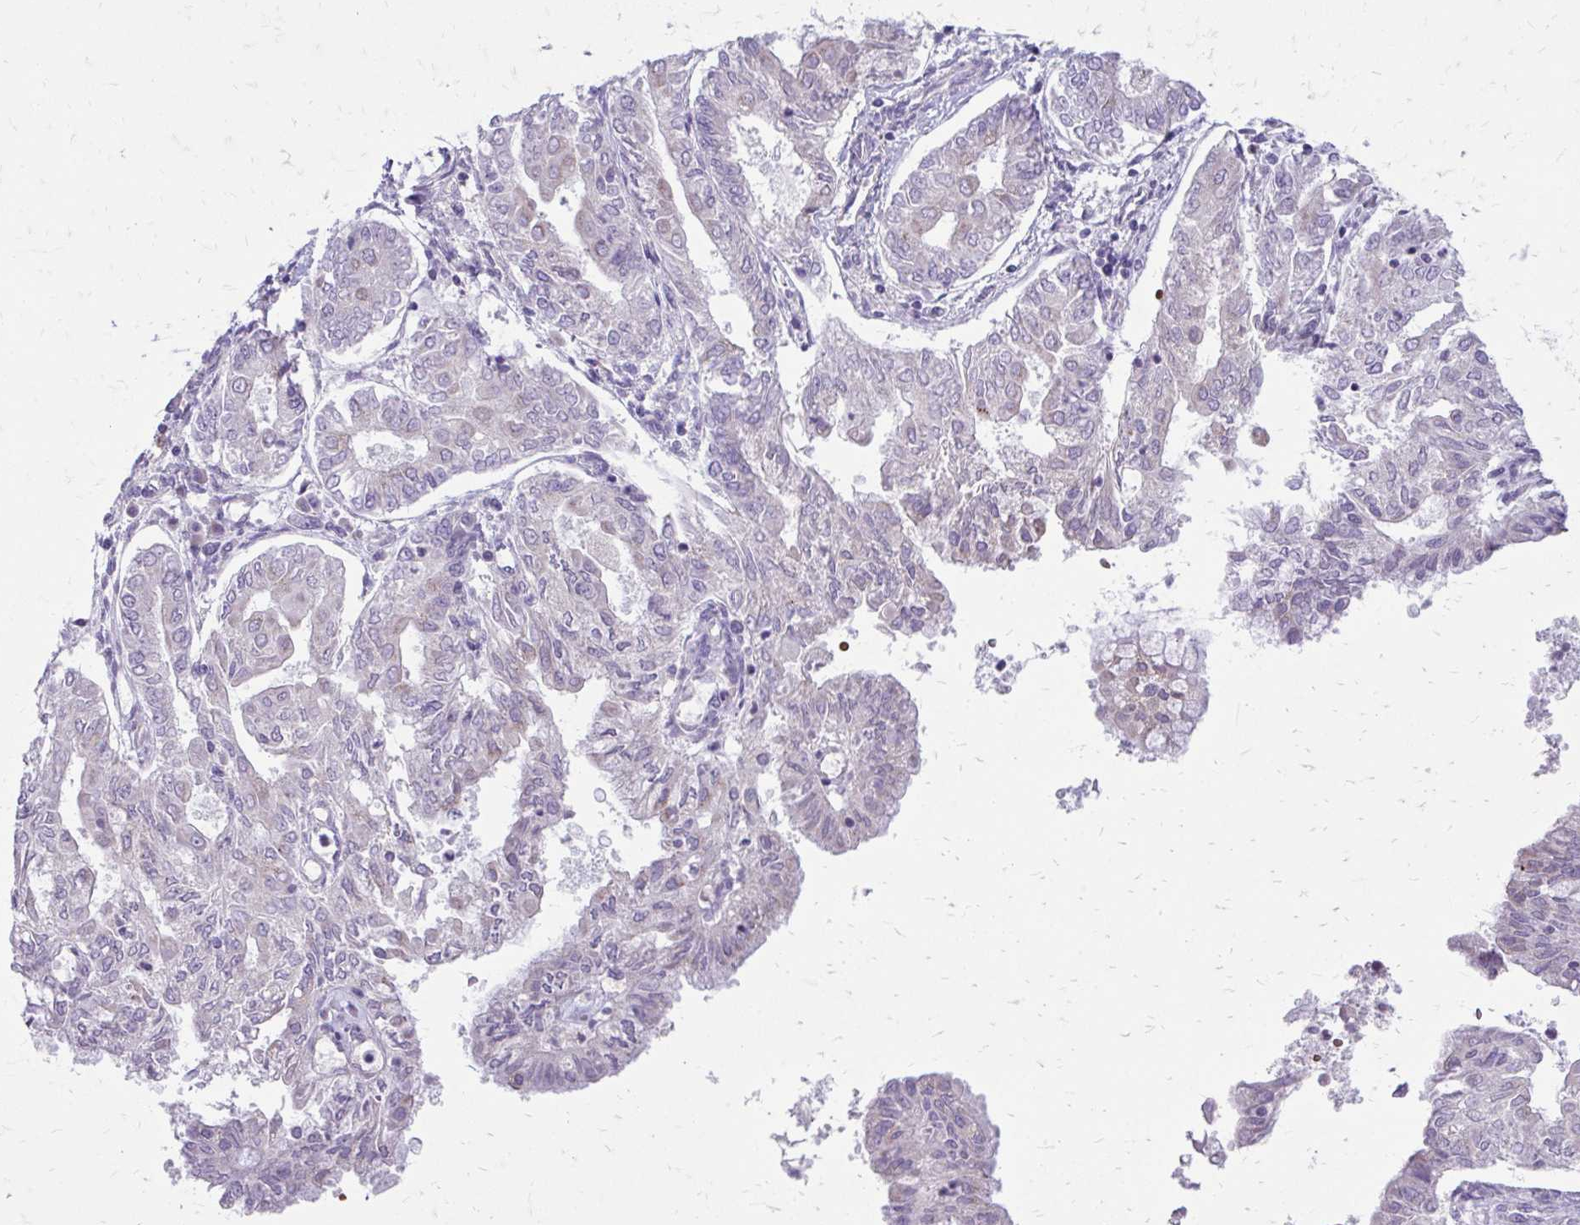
{"staining": {"intensity": "negative", "quantity": "none", "location": "none"}, "tissue": "endometrial cancer", "cell_type": "Tumor cells", "image_type": "cancer", "snomed": [{"axis": "morphology", "description": "Adenocarcinoma, NOS"}, {"axis": "topography", "description": "Endometrium"}], "caption": "IHC of human adenocarcinoma (endometrial) demonstrates no staining in tumor cells.", "gene": "FUNDC2", "patient": {"sex": "female", "age": 68}}